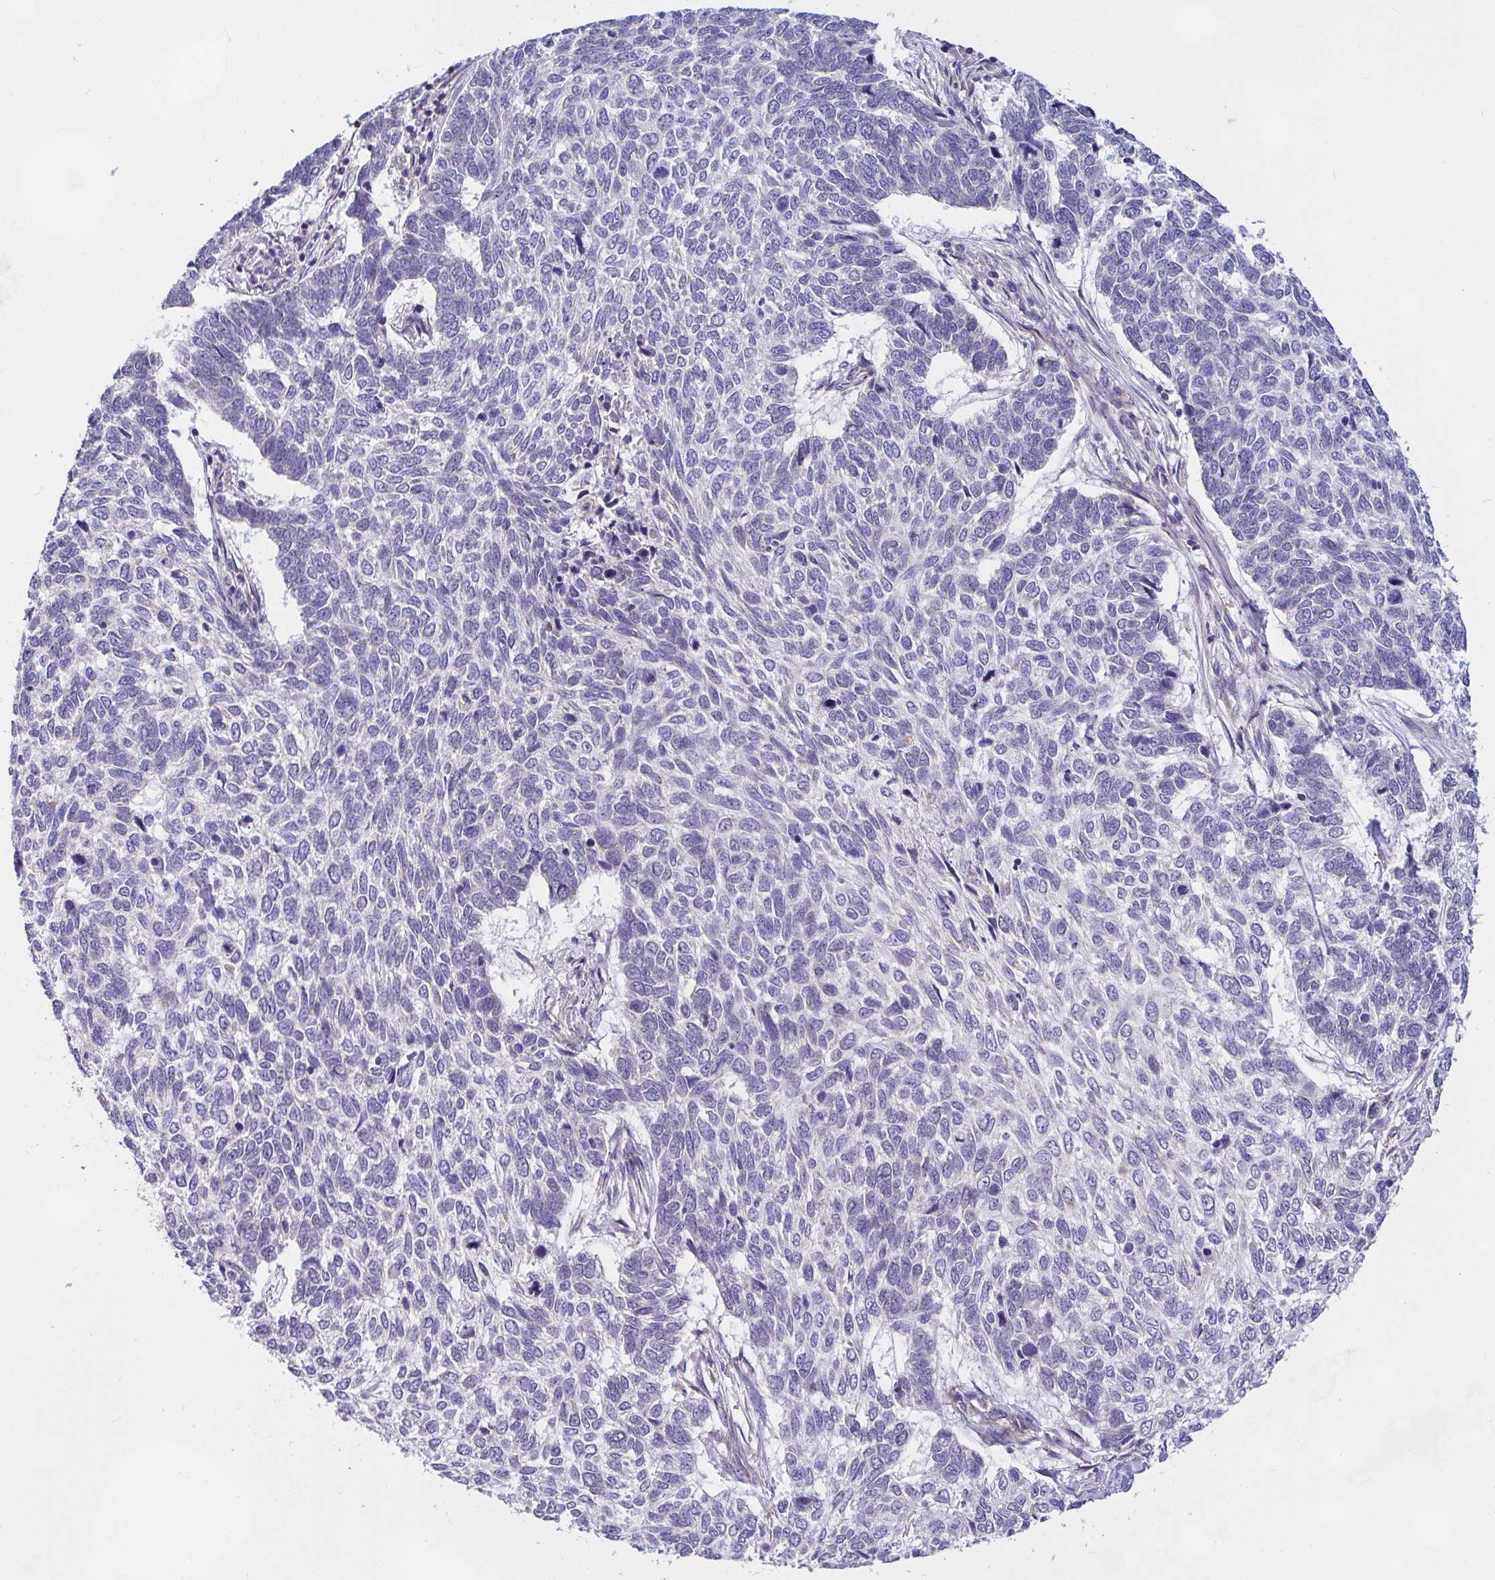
{"staining": {"intensity": "negative", "quantity": "none", "location": "none"}, "tissue": "skin cancer", "cell_type": "Tumor cells", "image_type": "cancer", "snomed": [{"axis": "morphology", "description": "Basal cell carcinoma"}, {"axis": "topography", "description": "Skin"}], "caption": "Tumor cells are negative for brown protein staining in skin basal cell carcinoma.", "gene": "CEP63", "patient": {"sex": "female", "age": 65}}